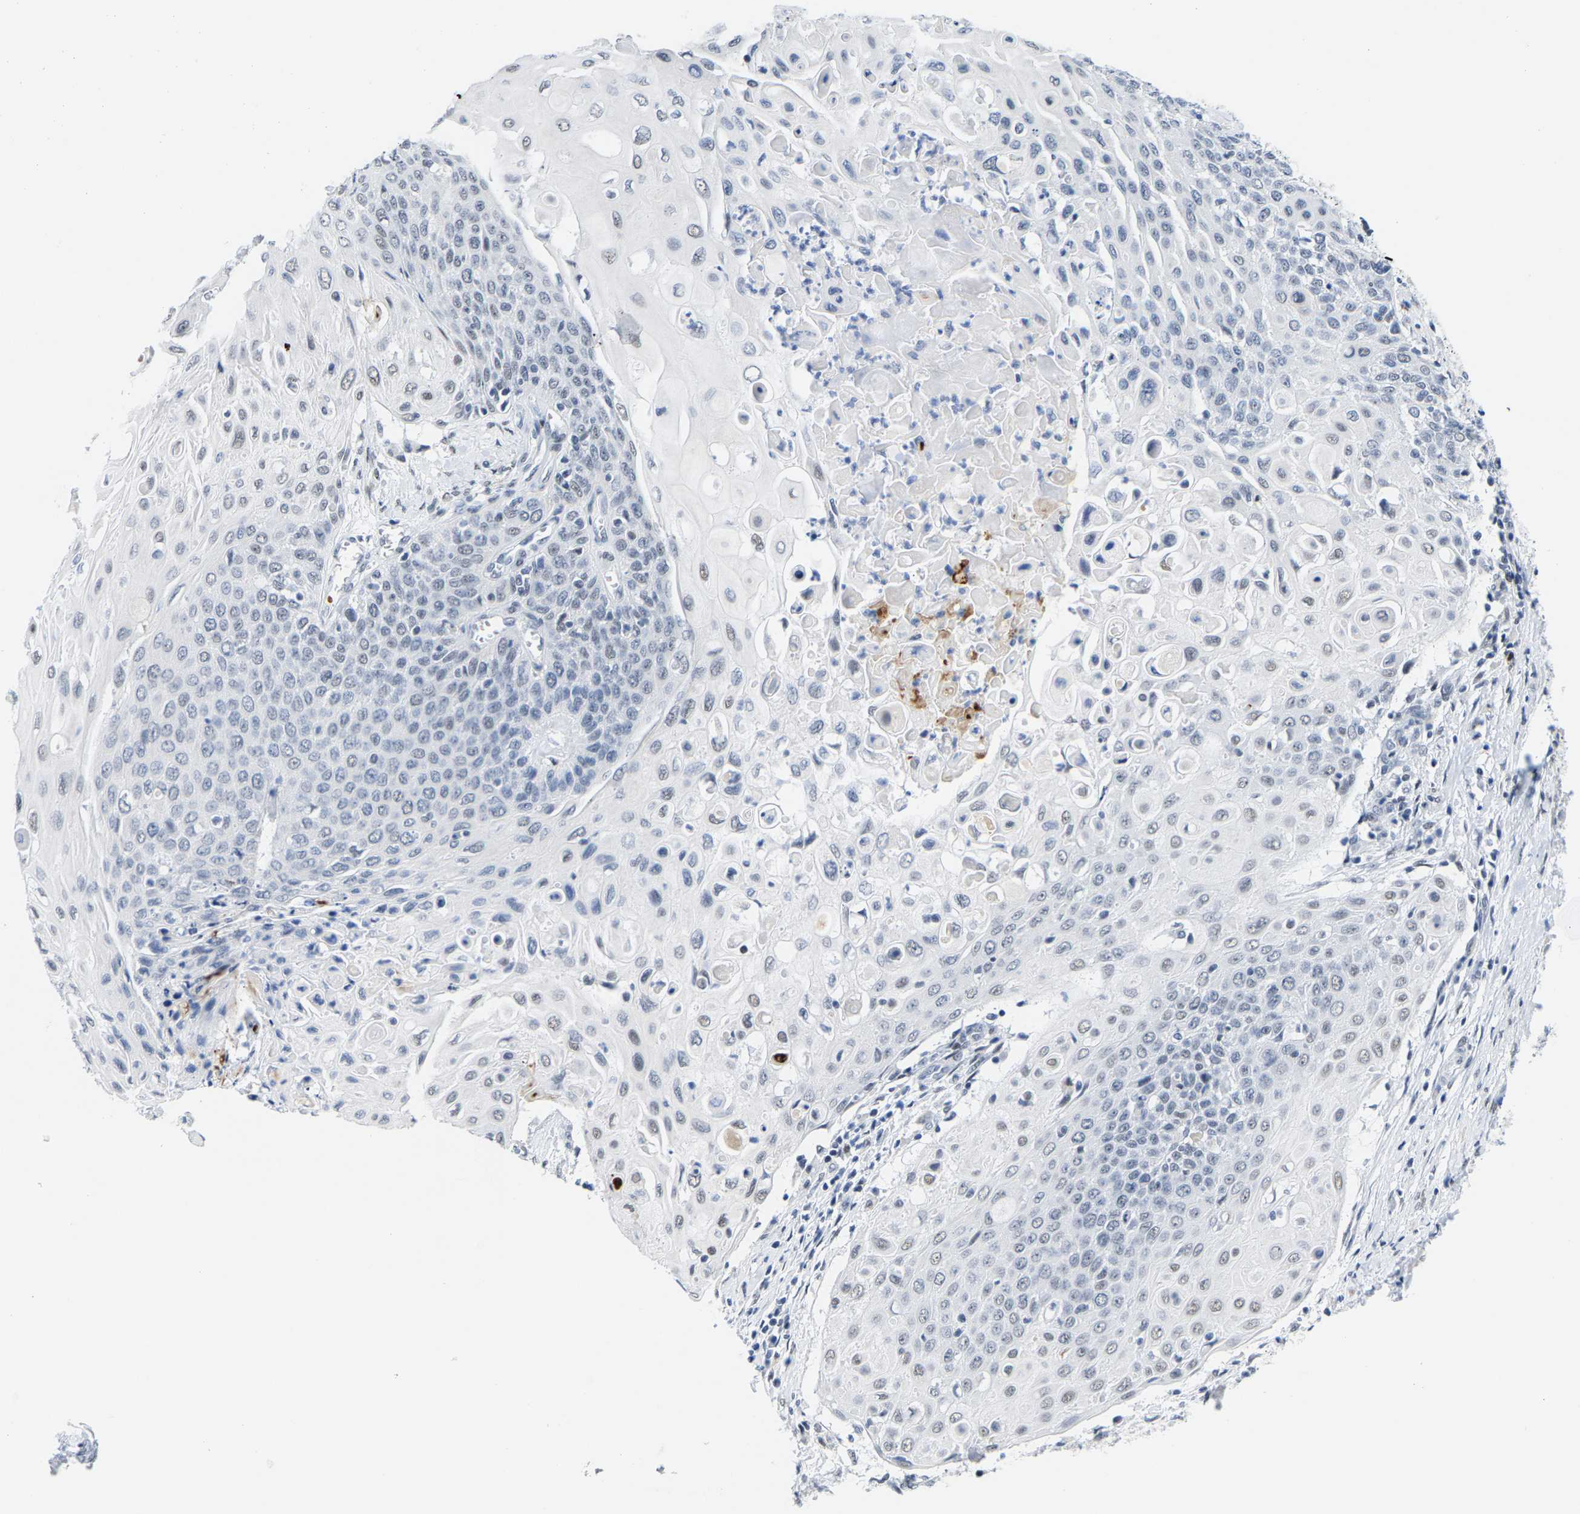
{"staining": {"intensity": "negative", "quantity": "none", "location": "none"}, "tissue": "cervical cancer", "cell_type": "Tumor cells", "image_type": "cancer", "snomed": [{"axis": "morphology", "description": "Squamous cell carcinoma, NOS"}, {"axis": "topography", "description": "Cervix"}], "caption": "There is no significant positivity in tumor cells of cervical cancer (squamous cell carcinoma).", "gene": "SETD1B", "patient": {"sex": "female", "age": 39}}